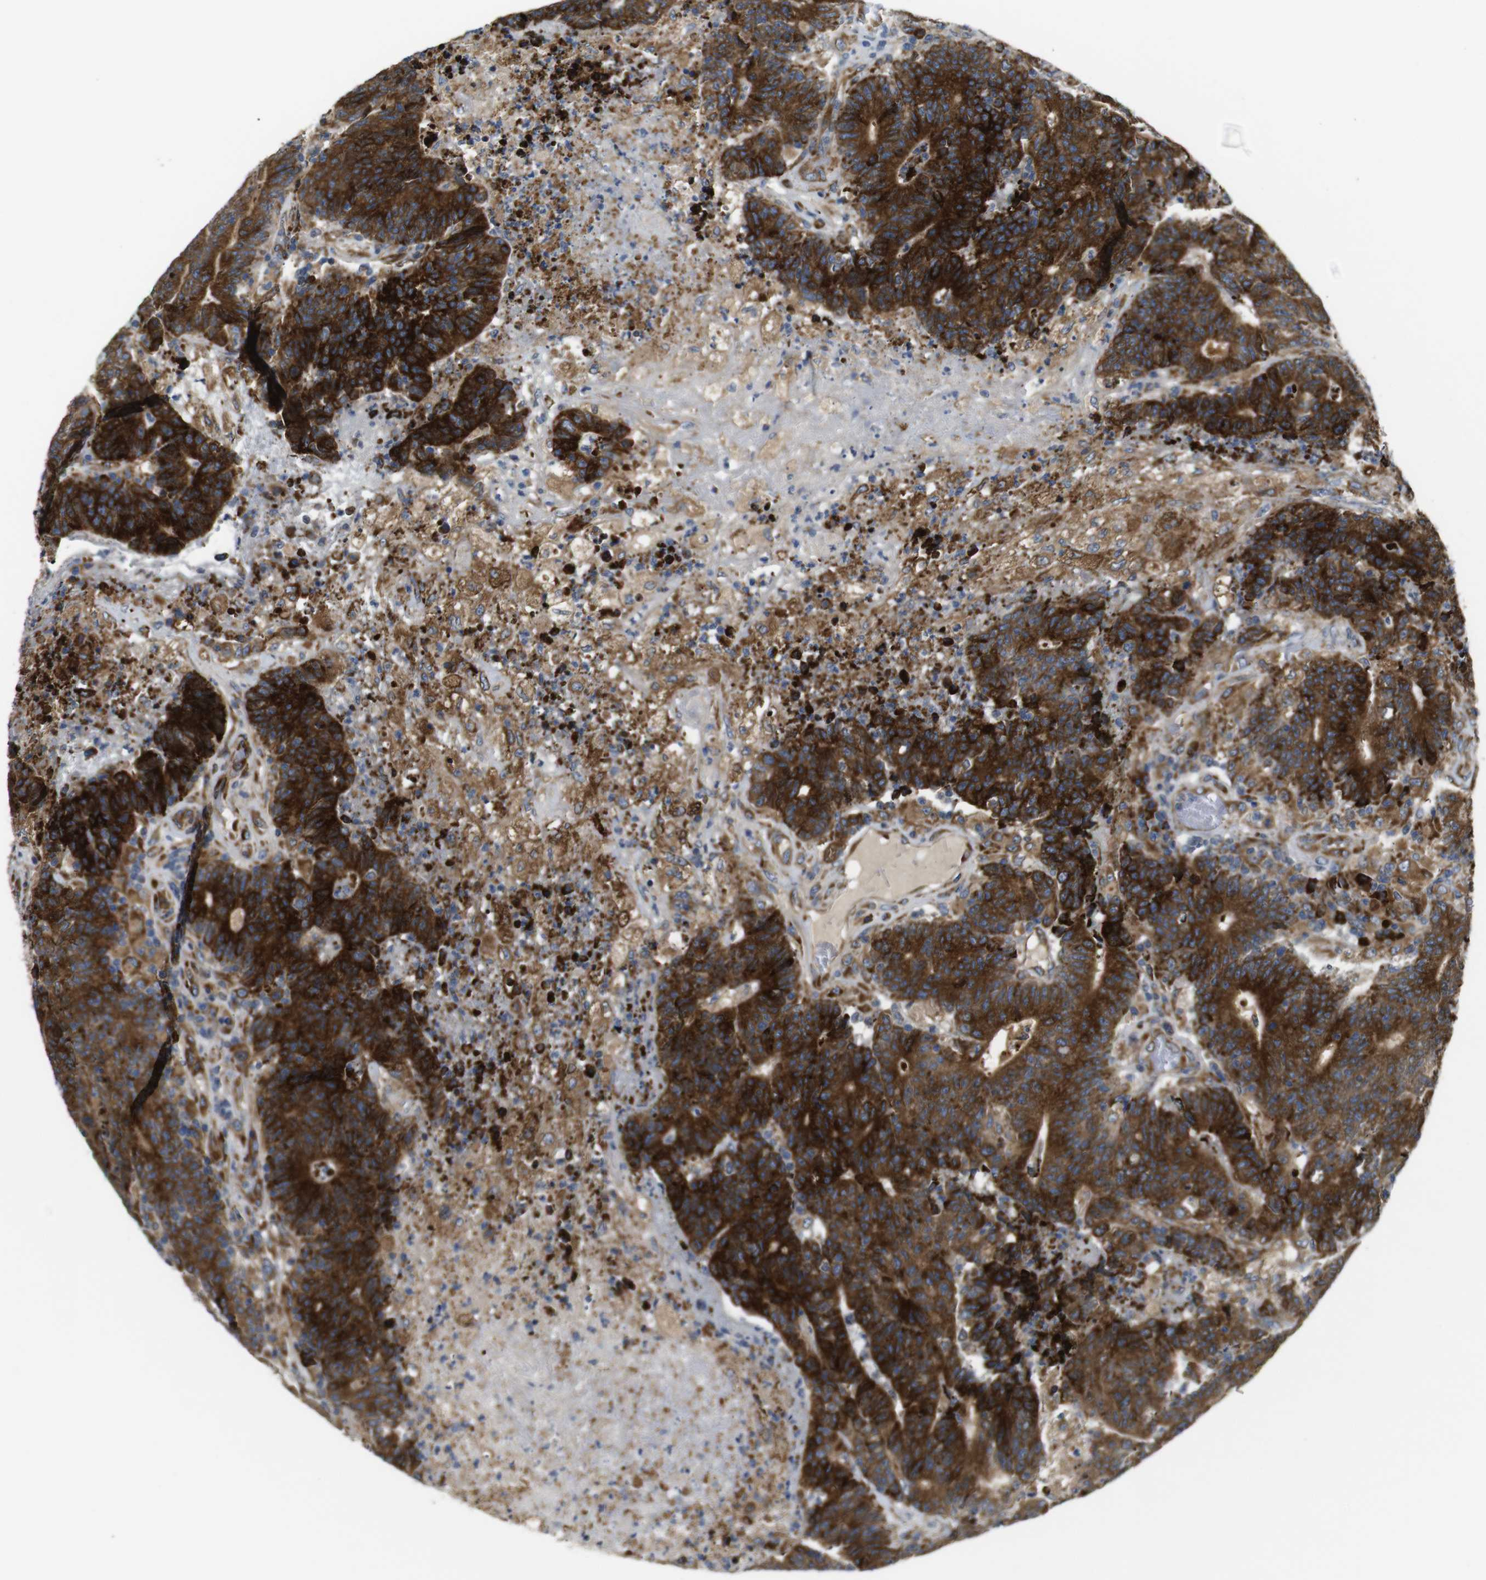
{"staining": {"intensity": "strong", "quantity": ">75%", "location": "cytoplasmic/membranous"}, "tissue": "colorectal cancer", "cell_type": "Tumor cells", "image_type": "cancer", "snomed": [{"axis": "morphology", "description": "Normal tissue, NOS"}, {"axis": "morphology", "description": "Adenocarcinoma, NOS"}, {"axis": "topography", "description": "Colon"}], "caption": "This is an image of IHC staining of colorectal cancer, which shows strong expression in the cytoplasmic/membranous of tumor cells.", "gene": "UBE2G2", "patient": {"sex": "female", "age": 75}}